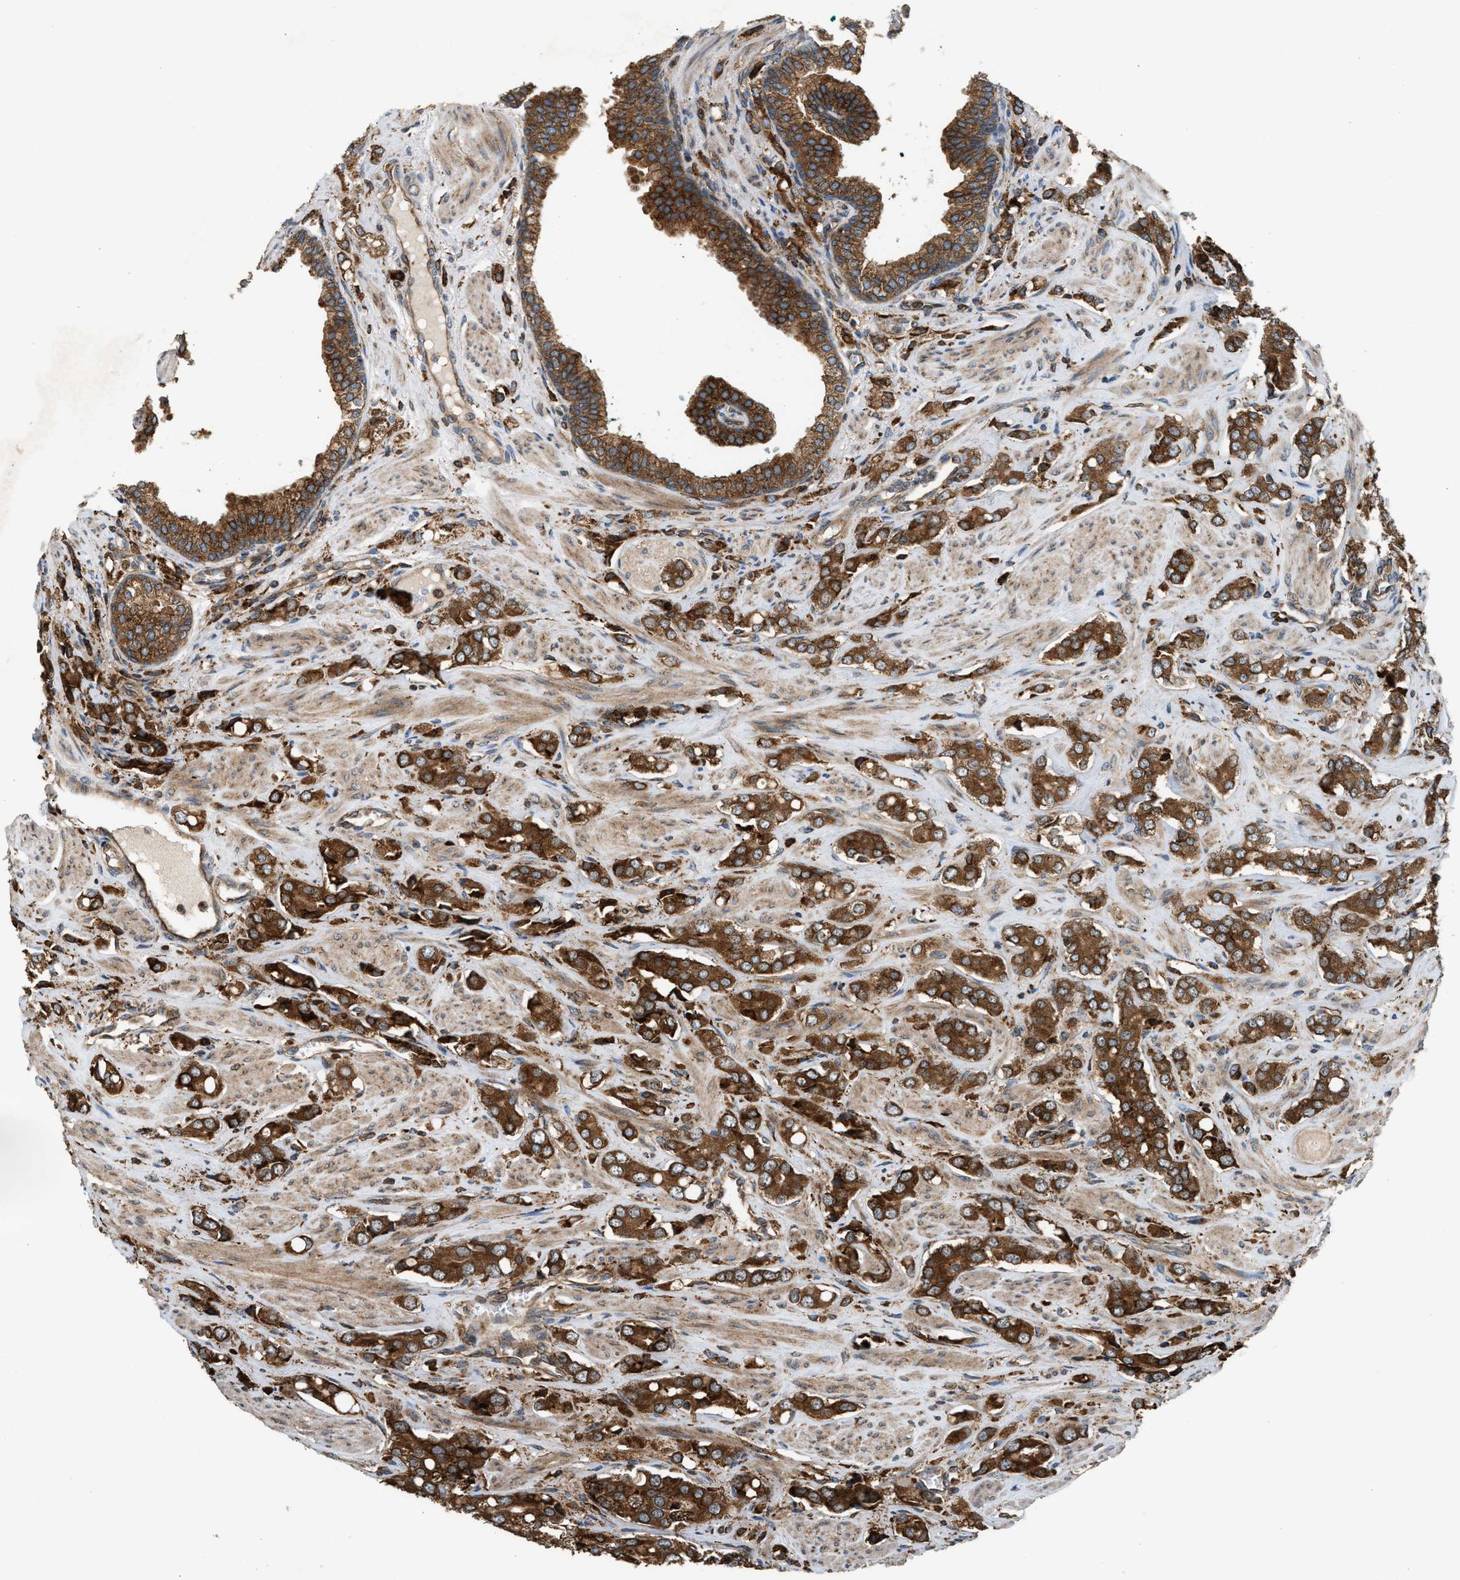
{"staining": {"intensity": "strong", "quantity": ">75%", "location": "cytoplasmic/membranous"}, "tissue": "prostate cancer", "cell_type": "Tumor cells", "image_type": "cancer", "snomed": [{"axis": "morphology", "description": "Adenocarcinoma, High grade"}, {"axis": "topography", "description": "Prostate"}], "caption": "DAB immunohistochemical staining of human prostate adenocarcinoma (high-grade) reveals strong cytoplasmic/membranous protein positivity in approximately >75% of tumor cells. The staining is performed using DAB (3,3'-diaminobenzidine) brown chromogen to label protein expression. The nuclei are counter-stained blue using hematoxylin.", "gene": "BAIAP2L1", "patient": {"sex": "male", "age": 52}}